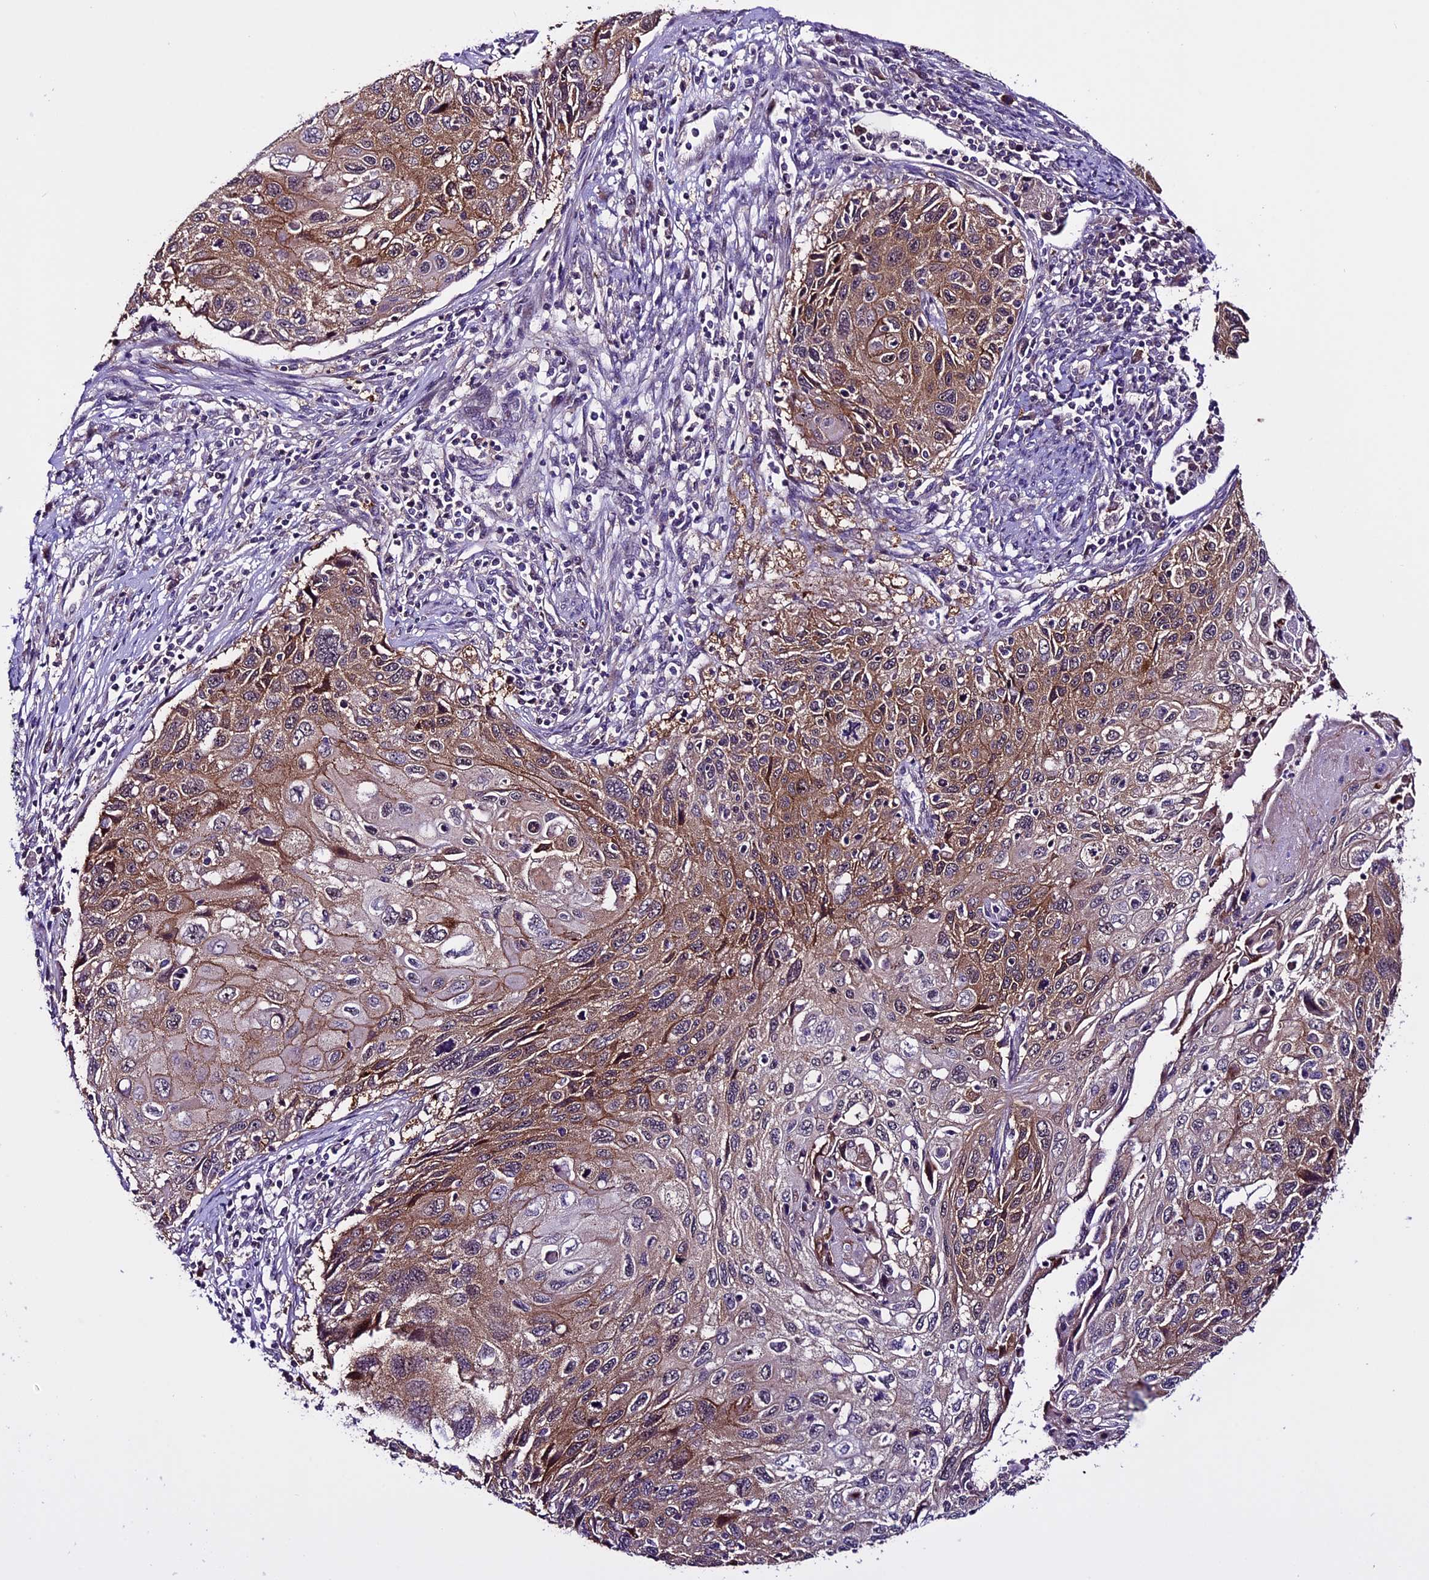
{"staining": {"intensity": "moderate", "quantity": ">75%", "location": "cytoplasmic/membranous"}, "tissue": "cervical cancer", "cell_type": "Tumor cells", "image_type": "cancer", "snomed": [{"axis": "morphology", "description": "Squamous cell carcinoma, NOS"}, {"axis": "topography", "description": "Cervix"}], "caption": "Immunohistochemical staining of human squamous cell carcinoma (cervical) exhibits medium levels of moderate cytoplasmic/membranous positivity in approximately >75% of tumor cells.", "gene": "XKR7", "patient": {"sex": "female", "age": 70}}